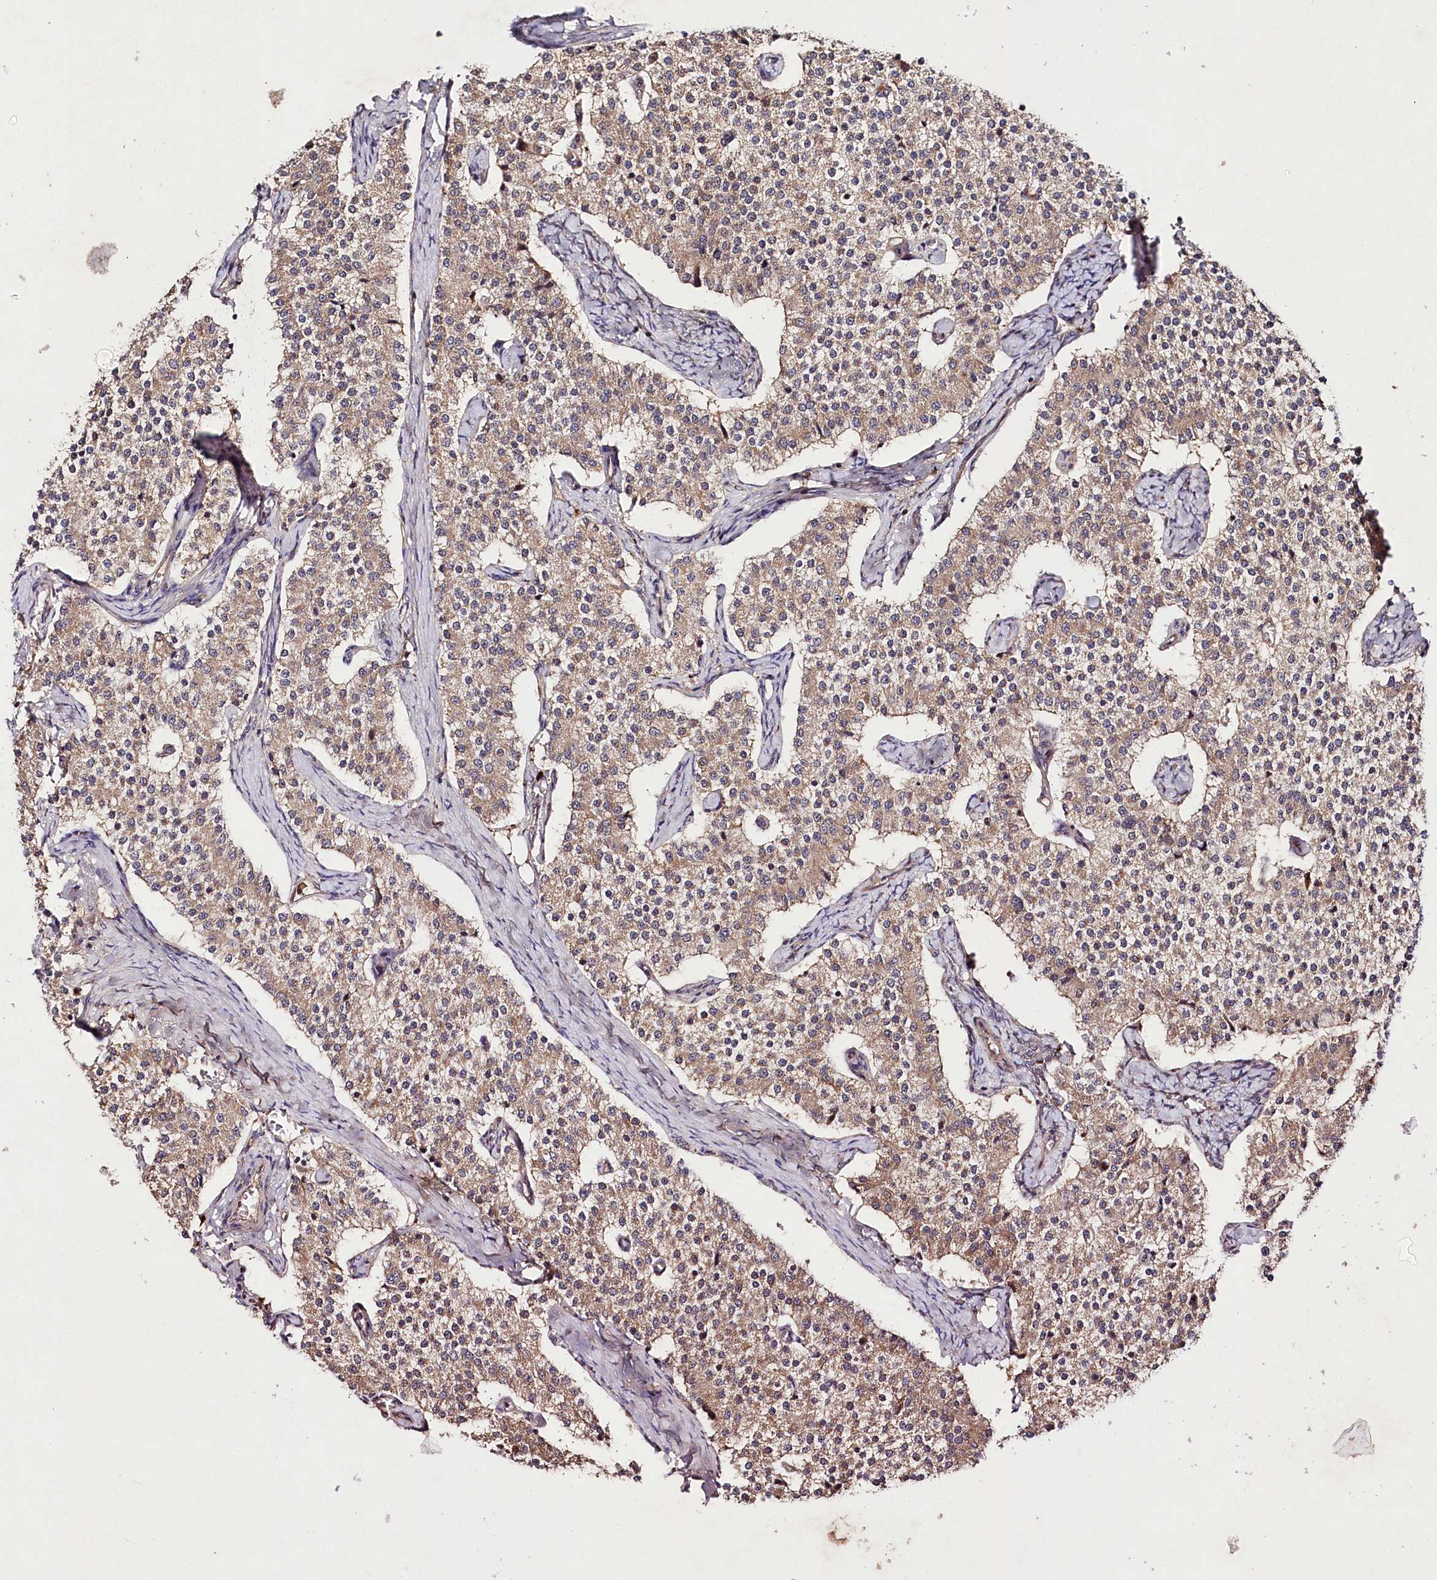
{"staining": {"intensity": "moderate", "quantity": ">75%", "location": "cytoplasmic/membranous"}, "tissue": "carcinoid", "cell_type": "Tumor cells", "image_type": "cancer", "snomed": [{"axis": "morphology", "description": "Carcinoid, malignant, NOS"}, {"axis": "topography", "description": "Colon"}], "caption": "Carcinoid tissue reveals moderate cytoplasmic/membranous positivity in approximately >75% of tumor cells, visualized by immunohistochemistry.", "gene": "TNPO3", "patient": {"sex": "female", "age": 52}}